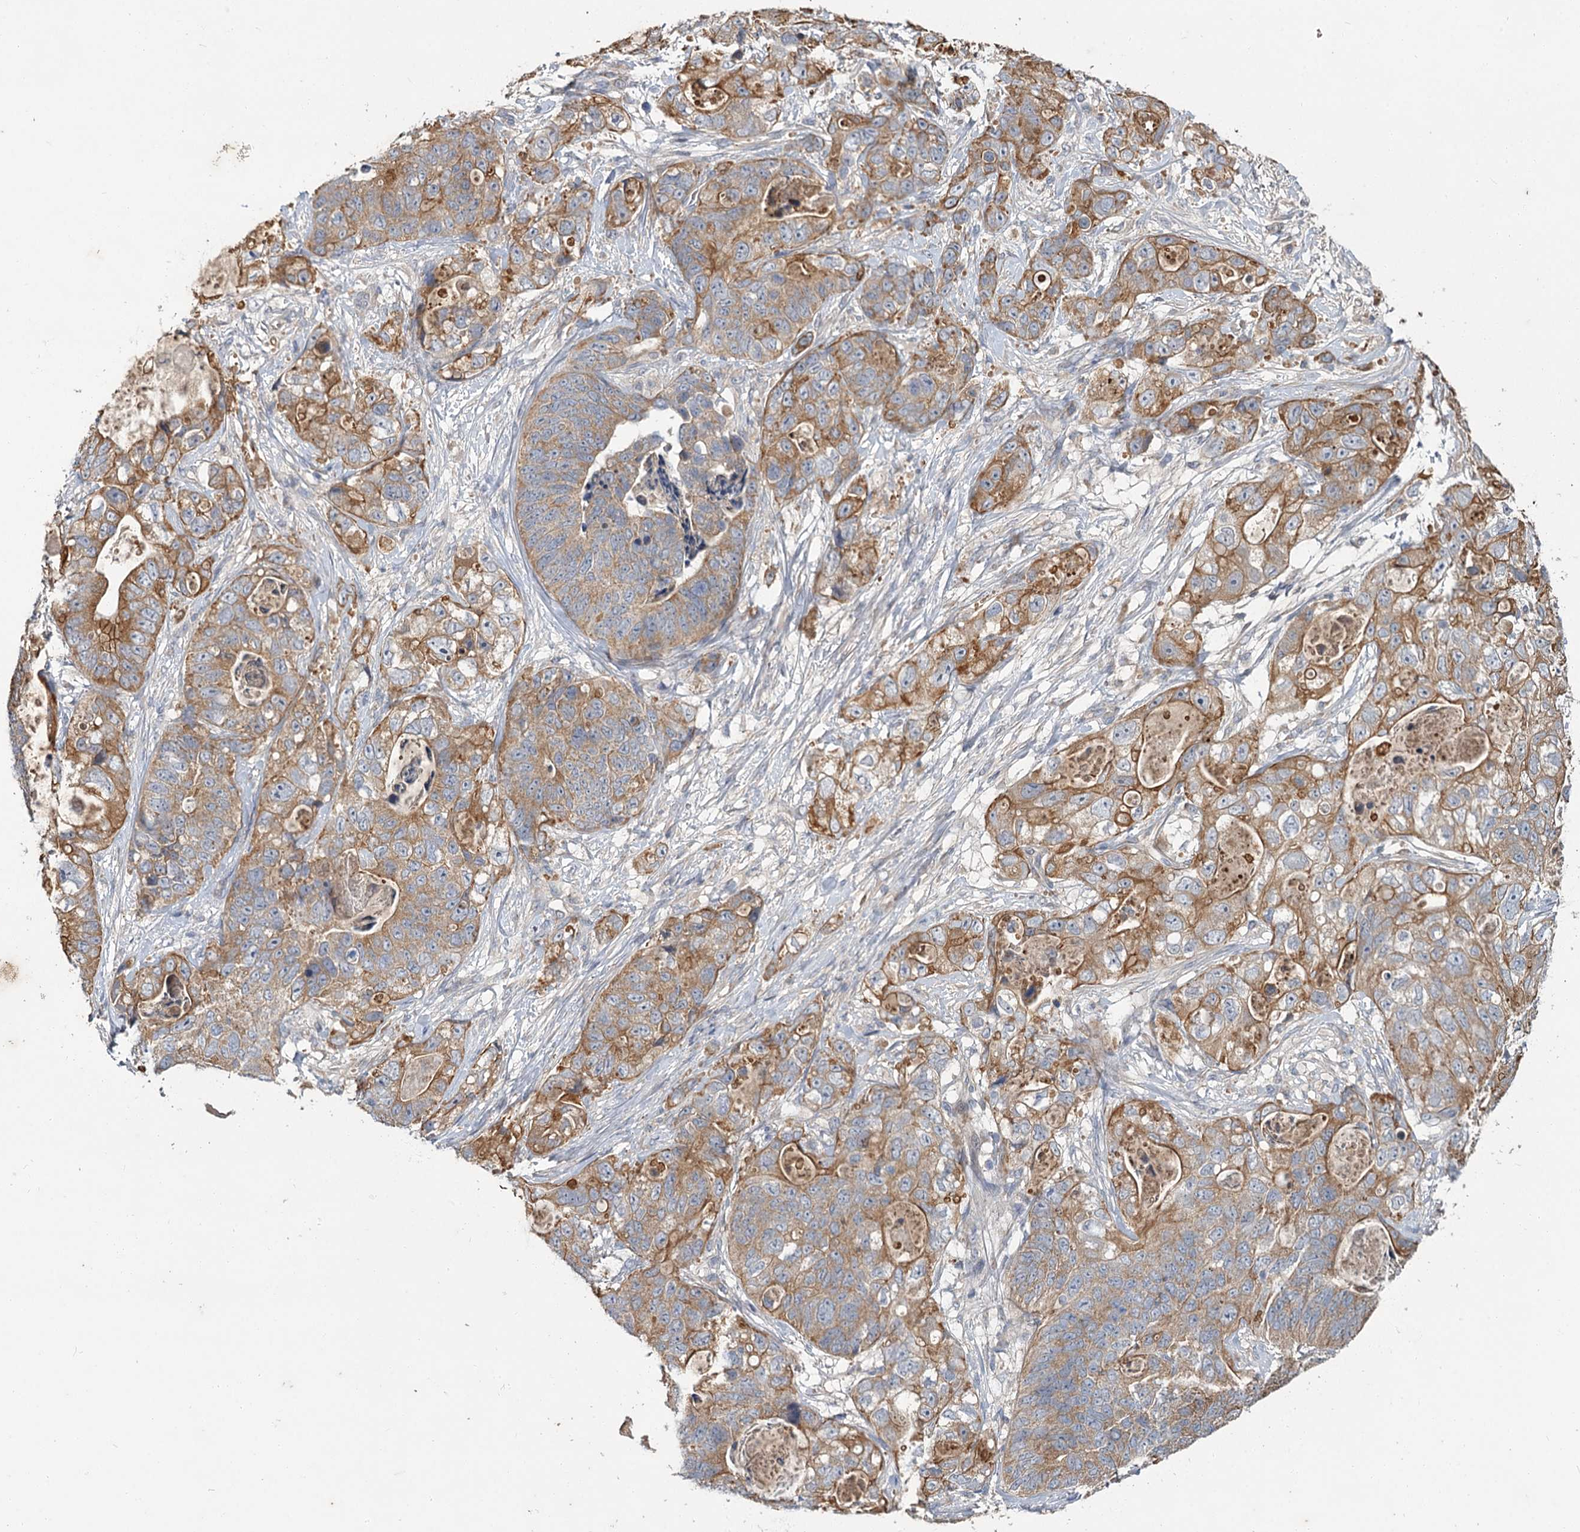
{"staining": {"intensity": "moderate", "quantity": ">75%", "location": "cytoplasmic/membranous"}, "tissue": "stomach cancer", "cell_type": "Tumor cells", "image_type": "cancer", "snomed": [{"axis": "morphology", "description": "Adenocarcinoma, NOS"}, {"axis": "topography", "description": "Stomach"}], "caption": "Adenocarcinoma (stomach) tissue exhibits moderate cytoplasmic/membranous staining in about >75% of tumor cells, visualized by immunohistochemistry.", "gene": "MFN1", "patient": {"sex": "female", "age": 89}}